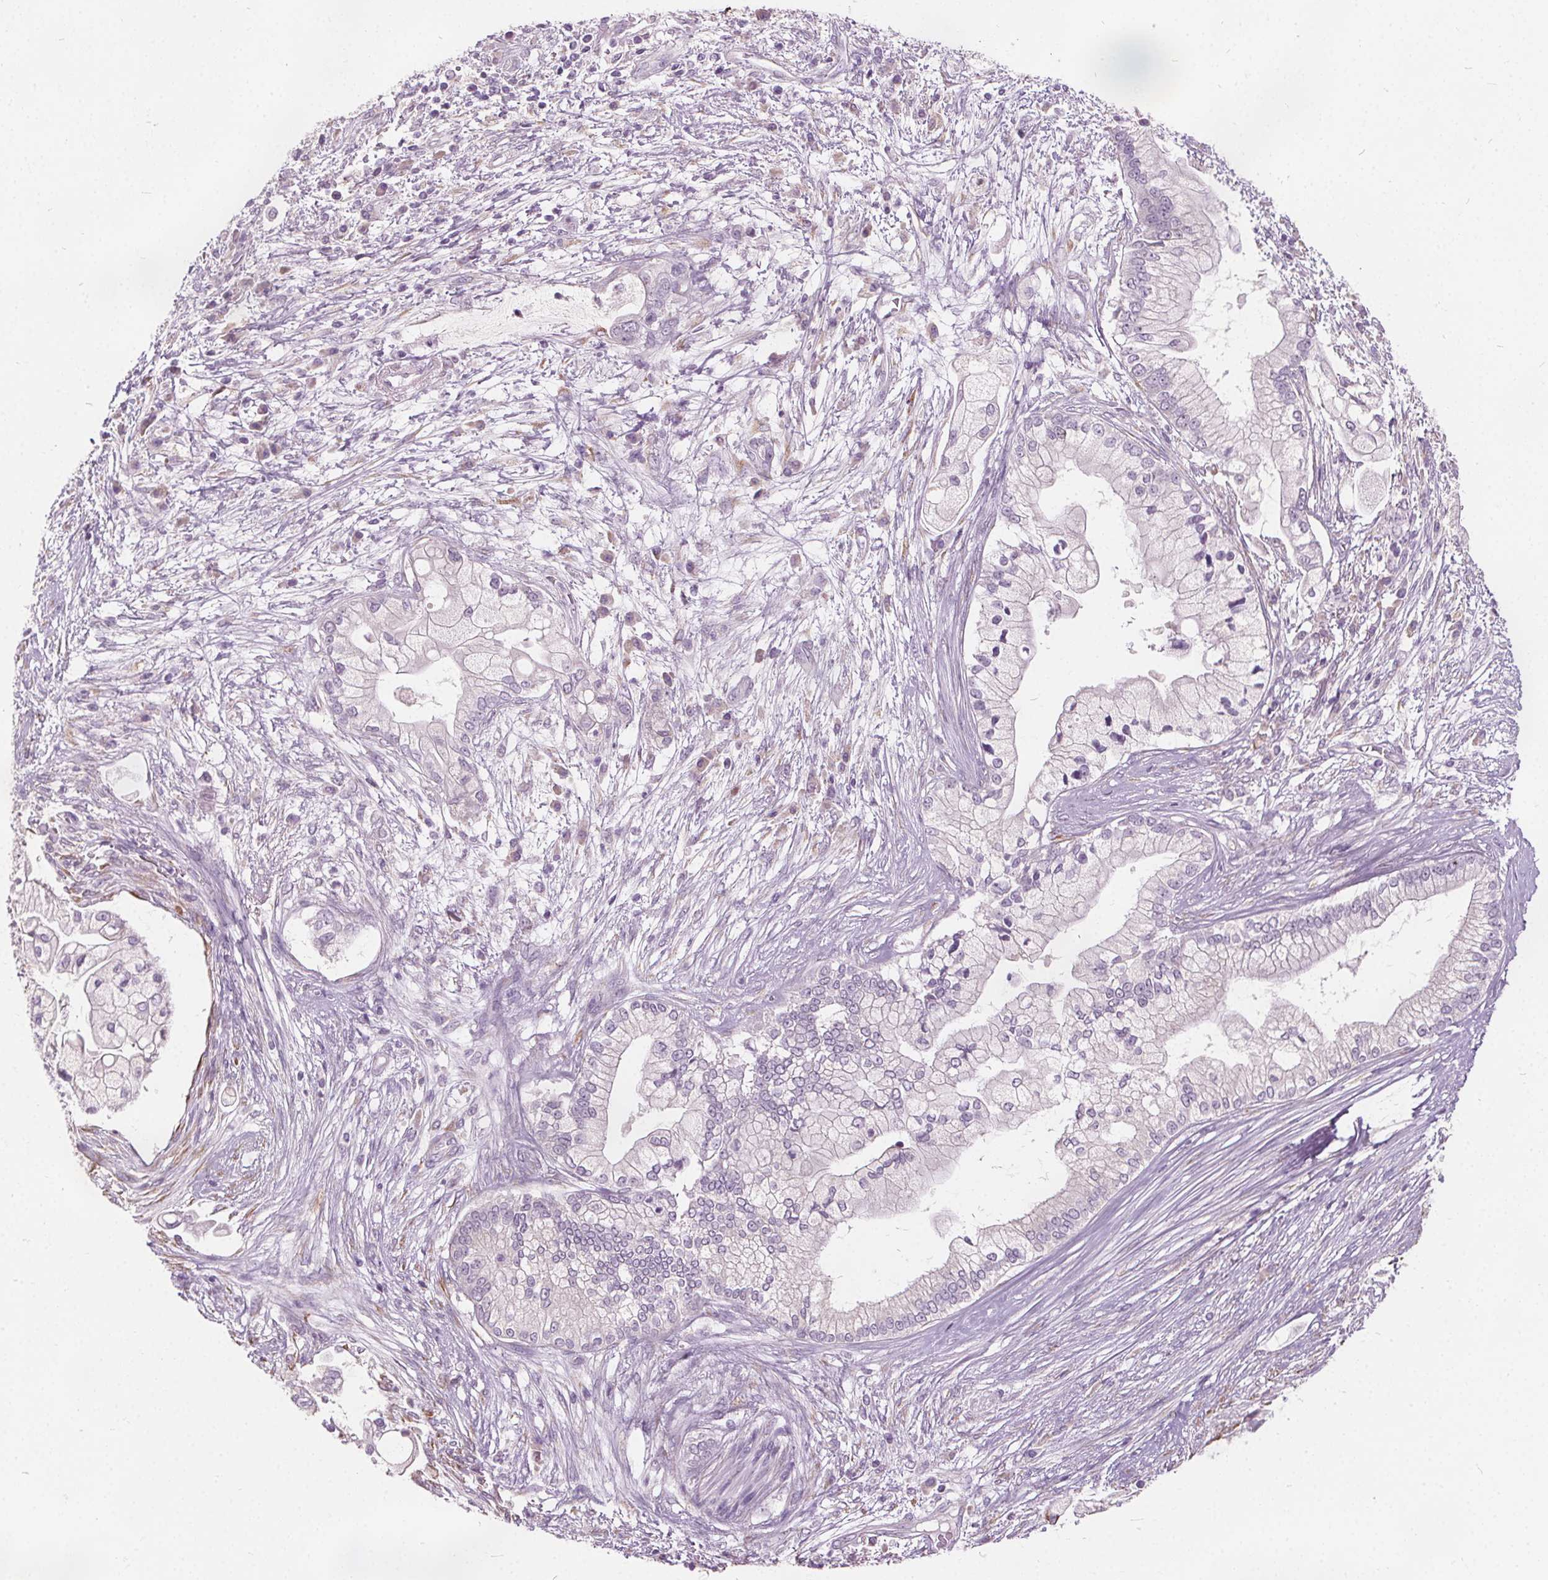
{"staining": {"intensity": "negative", "quantity": "none", "location": "none"}, "tissue": "pancreatic cancer", "cell_type": "Tumor cells", "image_type": "cancer", "snomed": [{"axis": "morphology", "description": "Adenocarcinoma, NOS"}, {"axis": "topography", "description": "Pancreas"}], "caption": "DAB (3,3'-diaminobenzidine) immunohistochemical staining of human pancreatic cancer shows no significant expression in tumor cells.", "gene": "ACOX2", "patient": {"sex": "female", "age": 69}}